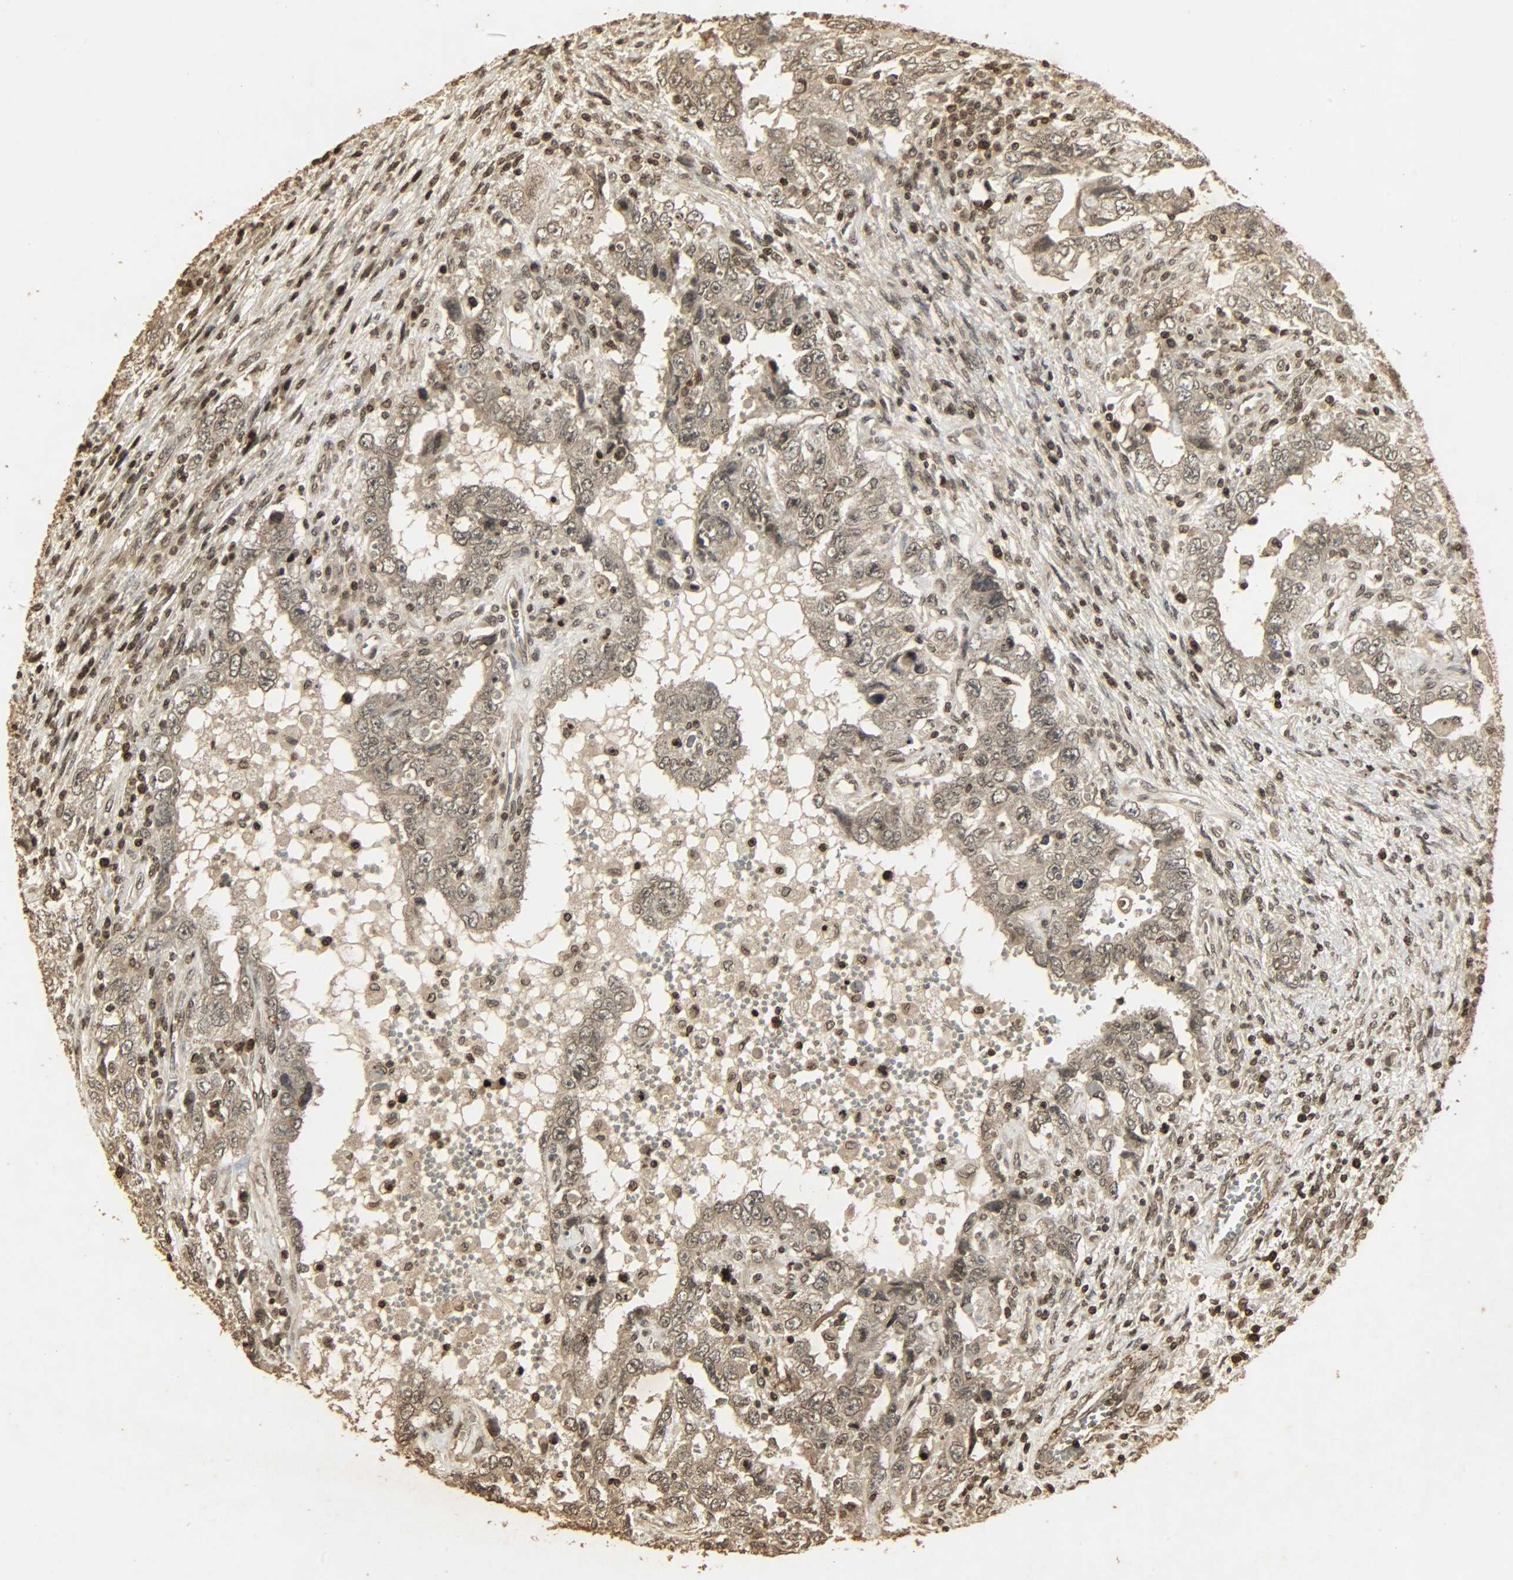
{"staining": {"intensity": "weak", "quantity": ">75%", "location": "cytoplasmic/membranous,nuclear"}, "tissue": "testis cancer", "cell_type": "Tumor cells", "image_type": "cancer", "snomed": [{"axis": "morphology", "description": "Carcinoma, Embryonal, NOS"}, {"axis": "topography", "description": "Testis"}], "caption": "Testis embryonal carcinoma stained for a protein shows weak cytoplasmic/membranous and nuclear positivity in tumor cells.", "gene": "PPP3R1", "patient": {"sex": "male", "age": 26}}